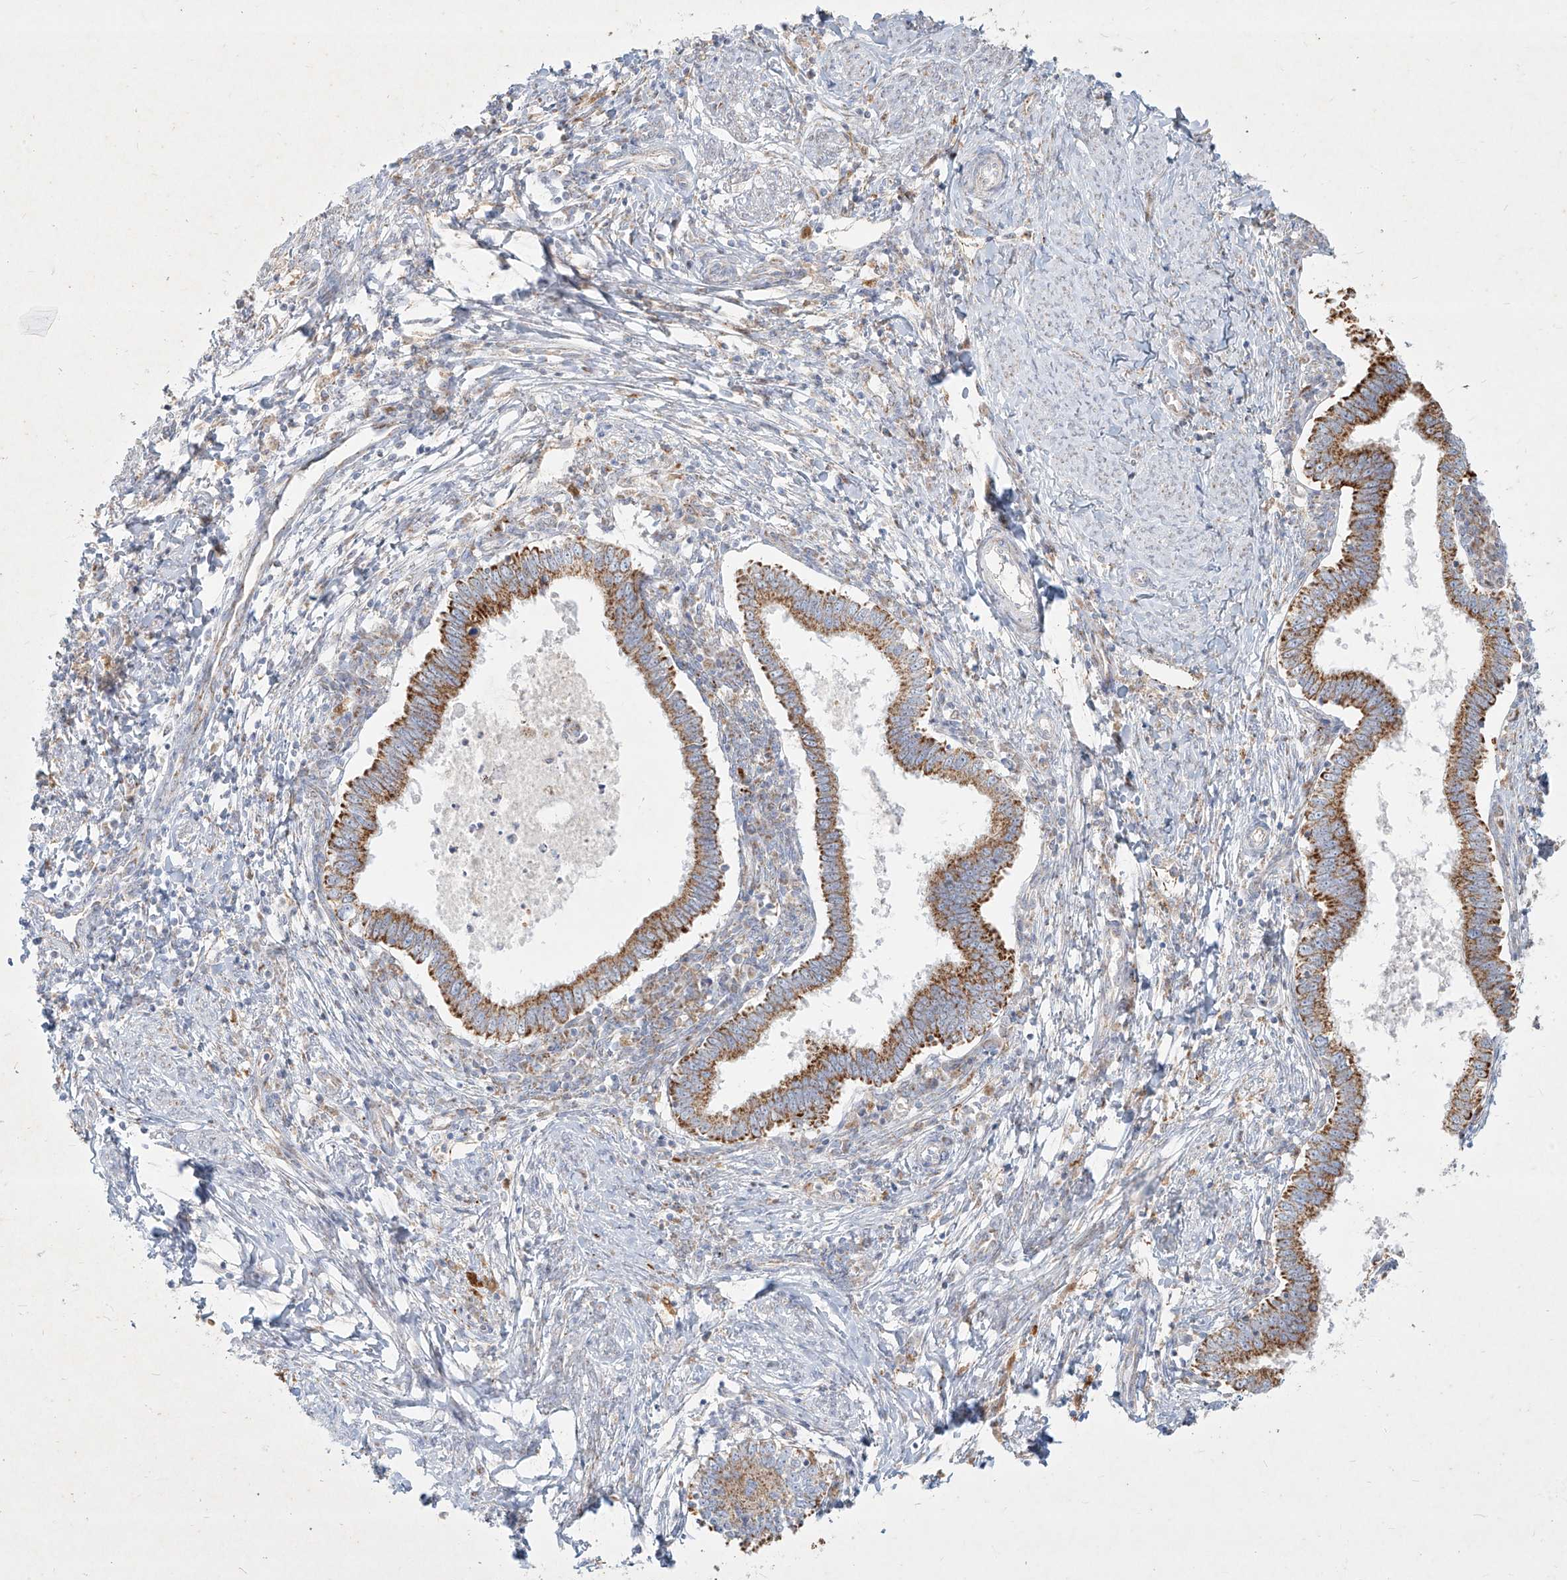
{"staining": {"intensity": "moderate", "quantity": "25%-75%", "location": "cytoplasmic/membranous"}, "tissue": "cervical cancer", "cell_type": "Tumor cells", "image_type": "cancer", "snomed": [{"axis": "morphology", "description": "Adenocarcinoma, NOS"}, {"axis": "topography", "description": "Cervix"}], "caption": "A brown stain highlights moderate cytoplasmic/membranous positivity of a protein in human cervical cancer tumor cells.", "gene": "MTX2", "patient": {"sex": "female", "age": 36}}